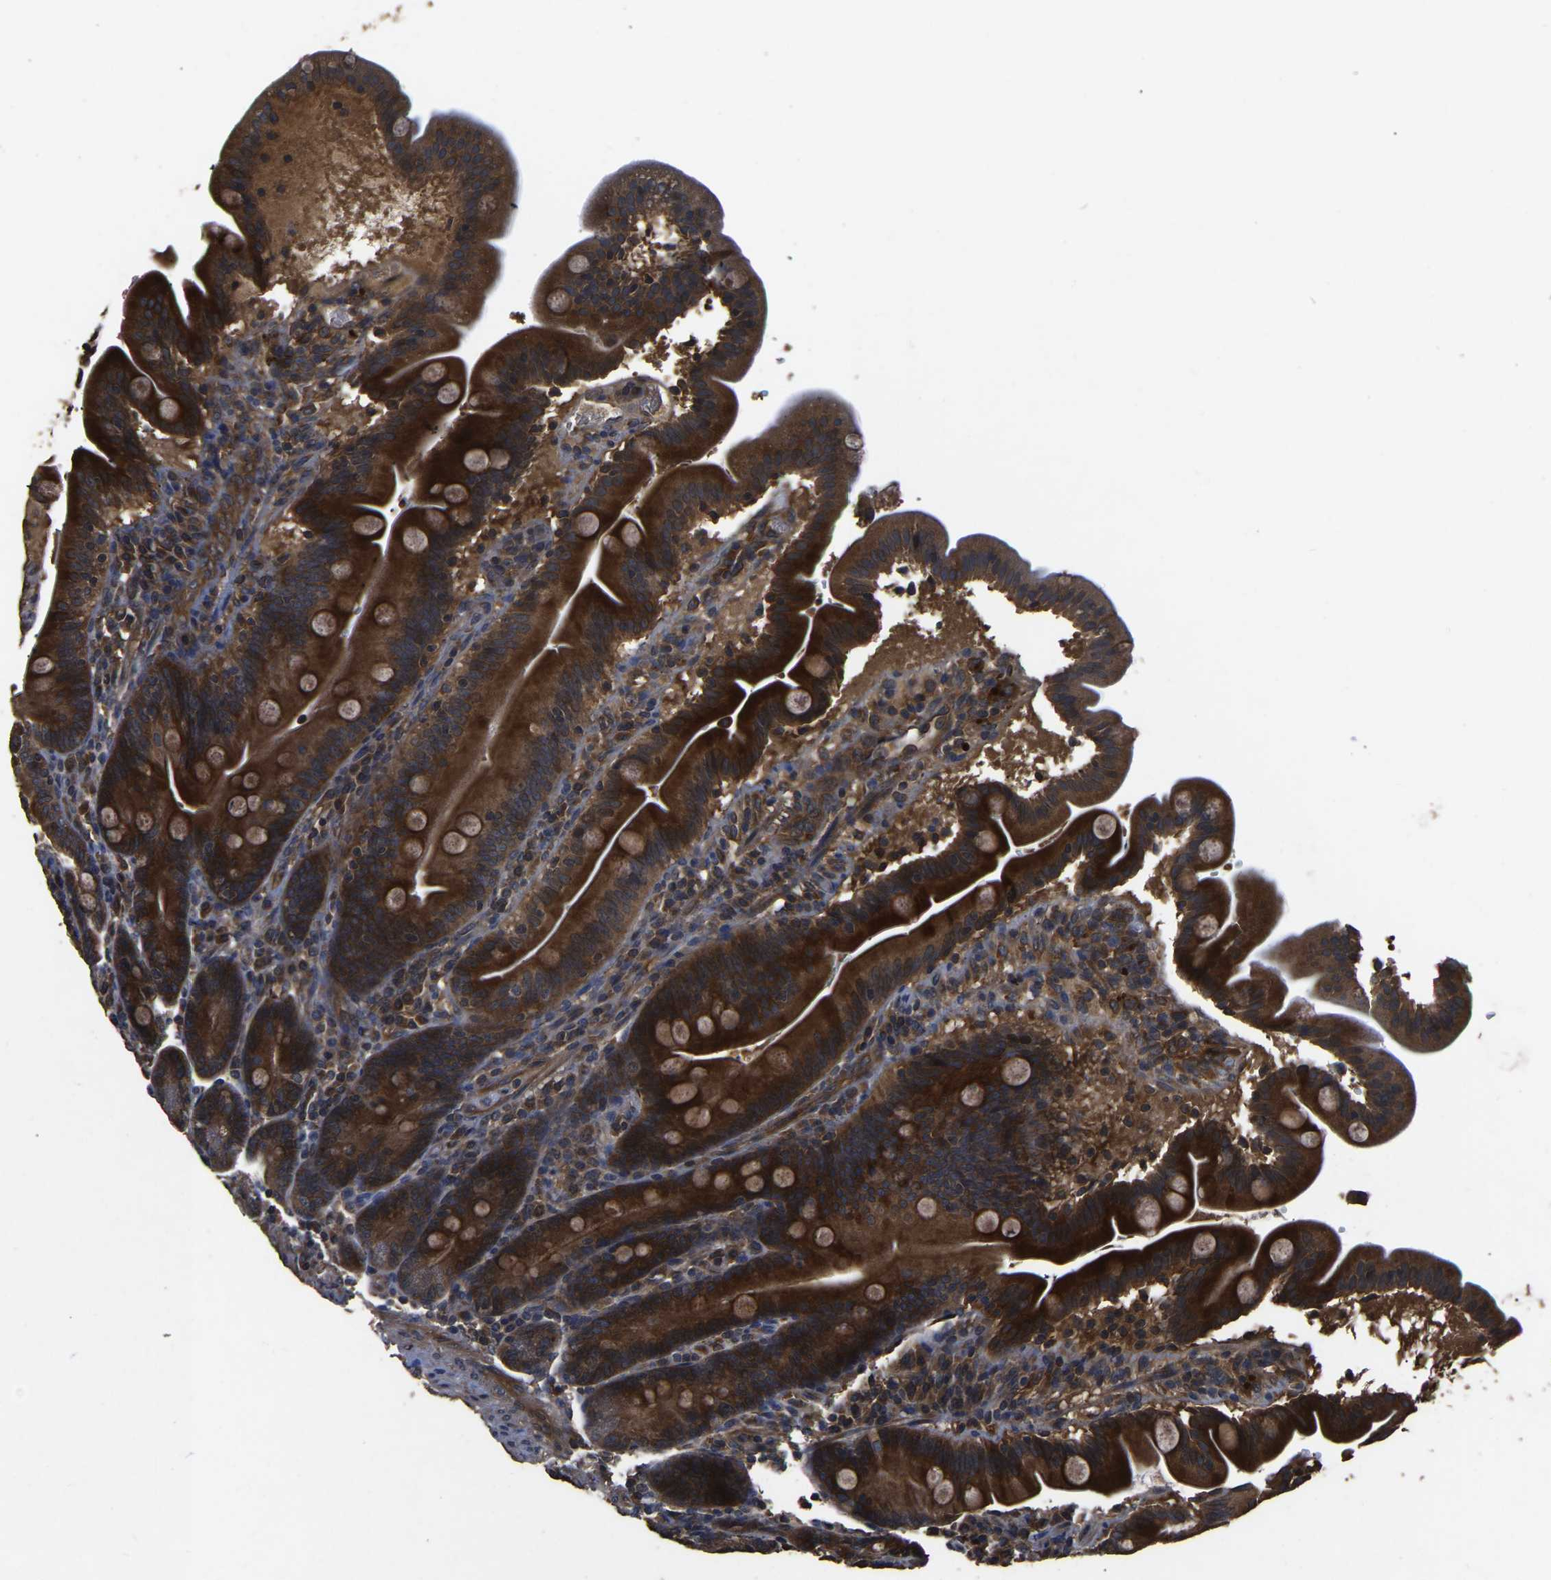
{"staining": {"intensity": "strong", "quantity": ">75%", "location": "cytoplasmic/membranous"}, "tissue": "duodenum", "cell_type": "Glandular cells", "image_type": "normal", "snomed": [{"axis": "morphology", "description": "Normal tissue, NOS"}, {"axis": "topography", "description": "Duodenum"}], "caption": "DAB (3,3'-diaminobenzidine) immunohistochemical staining of normal duodenum reveals strong cytoplasmic/membranous protein positivity in about >75% of glandular cells.", "gene": "CRYZL1", "patient": {"sex": "male", "age": 54}}